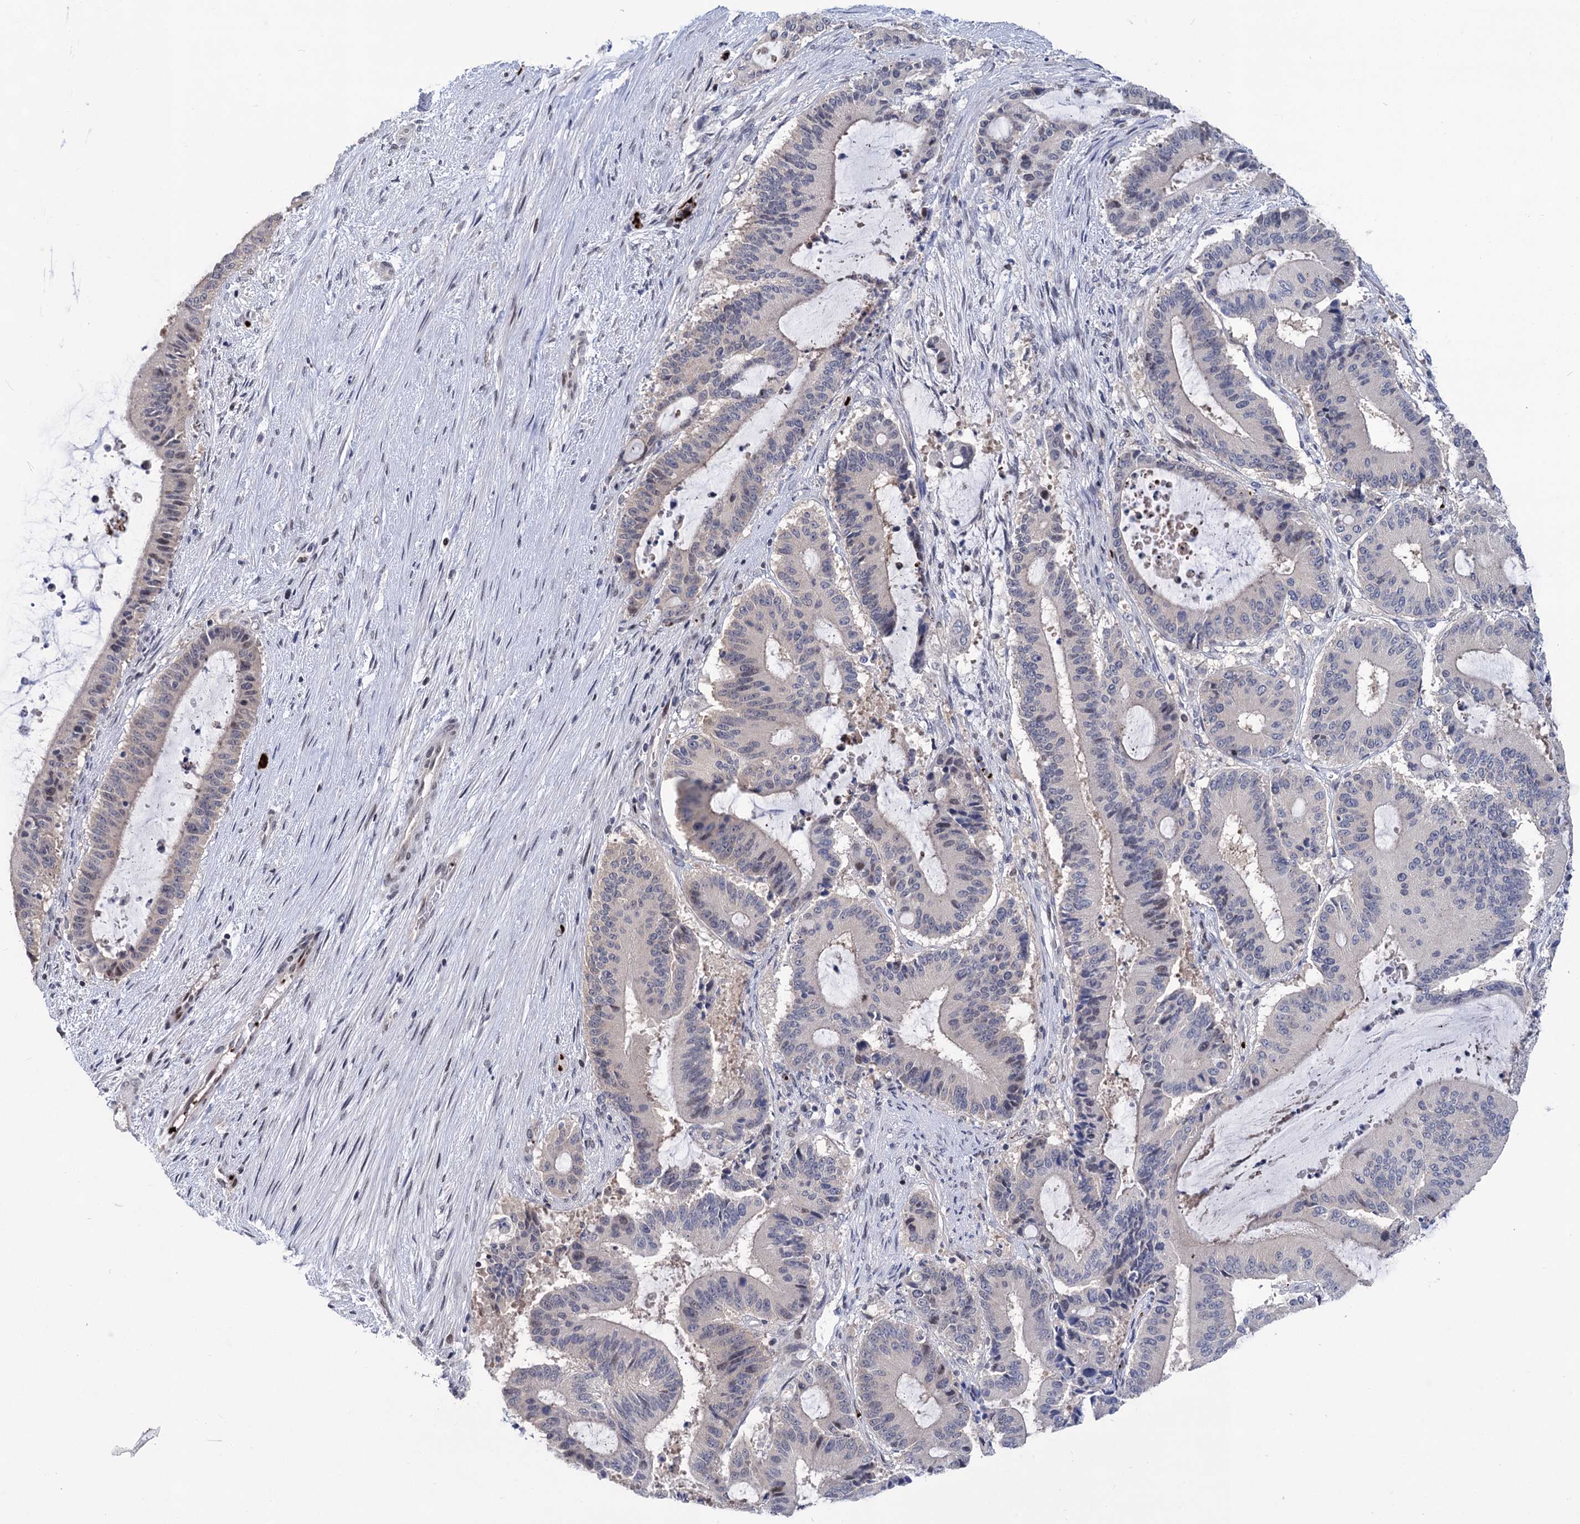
{"staining": {"intensity": "negative", "quantity": "none", "location": "none"}, "tissue": "liver cancer", "cell_type": "Tumor cells", "image_type": "cancer", "snomed": [{"axis": "morphology", "description": "Normal tissue, NOS"}, {"axis": "morphology", "description": "Cholangiocarcinoma"}, {"axis": "topography", "description": "Liver"}, {"axis": "topography", "description": "Peripheral nerve tissue"}], "caption": "Liver cancer was stained to show a protein in brown. There is no significant expression in tumor cells. The staining is performed using DAB (3,3'-diaminobenzidine) brown chromogen with nuclei counter-stained in using hematoxylin.", "gene": "MON2", "patient": {"sex": "female", "age": 73}}